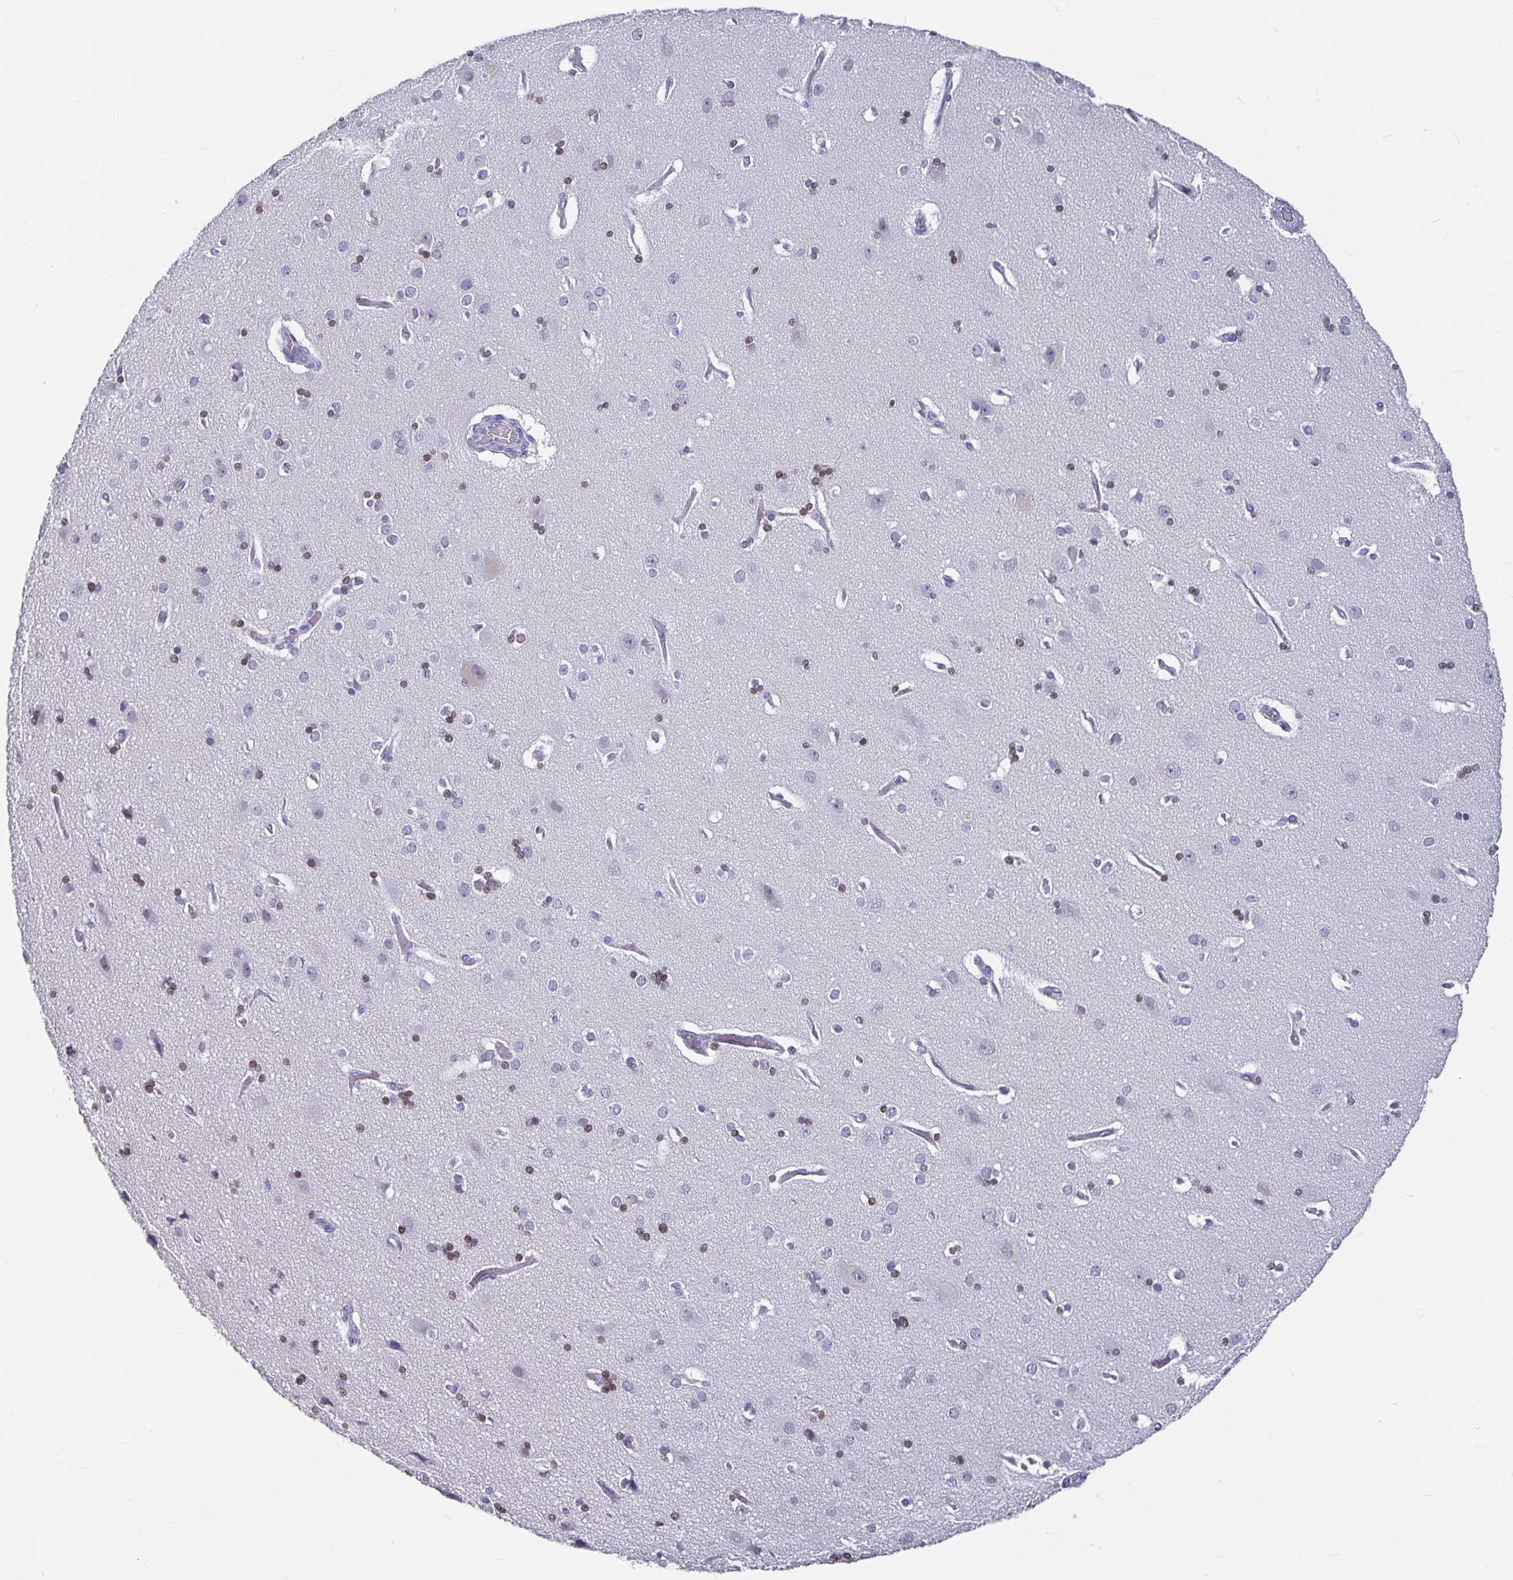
{"staining": {"intensity": "negative", "quantity": "none", "location": "none"}, "tissue": "cerebral cortex", "cell_type": "Endothelial cells", "image_type": "normal", "snomed": [{"axis": "morphology", "description": "Normal tissue, NOS"}, {"axis": "morphology", "description": "Glioma, malignant, High grade"}, {"axis": "topography", "description": "Cerebral cortex"}], "caption": "Immunohistochemistry of normal cerebral cortex demonstrates no positivity in endothelial cells.", "gene": "OLIG2", "patient": {"sex": "male", "age": 71}}